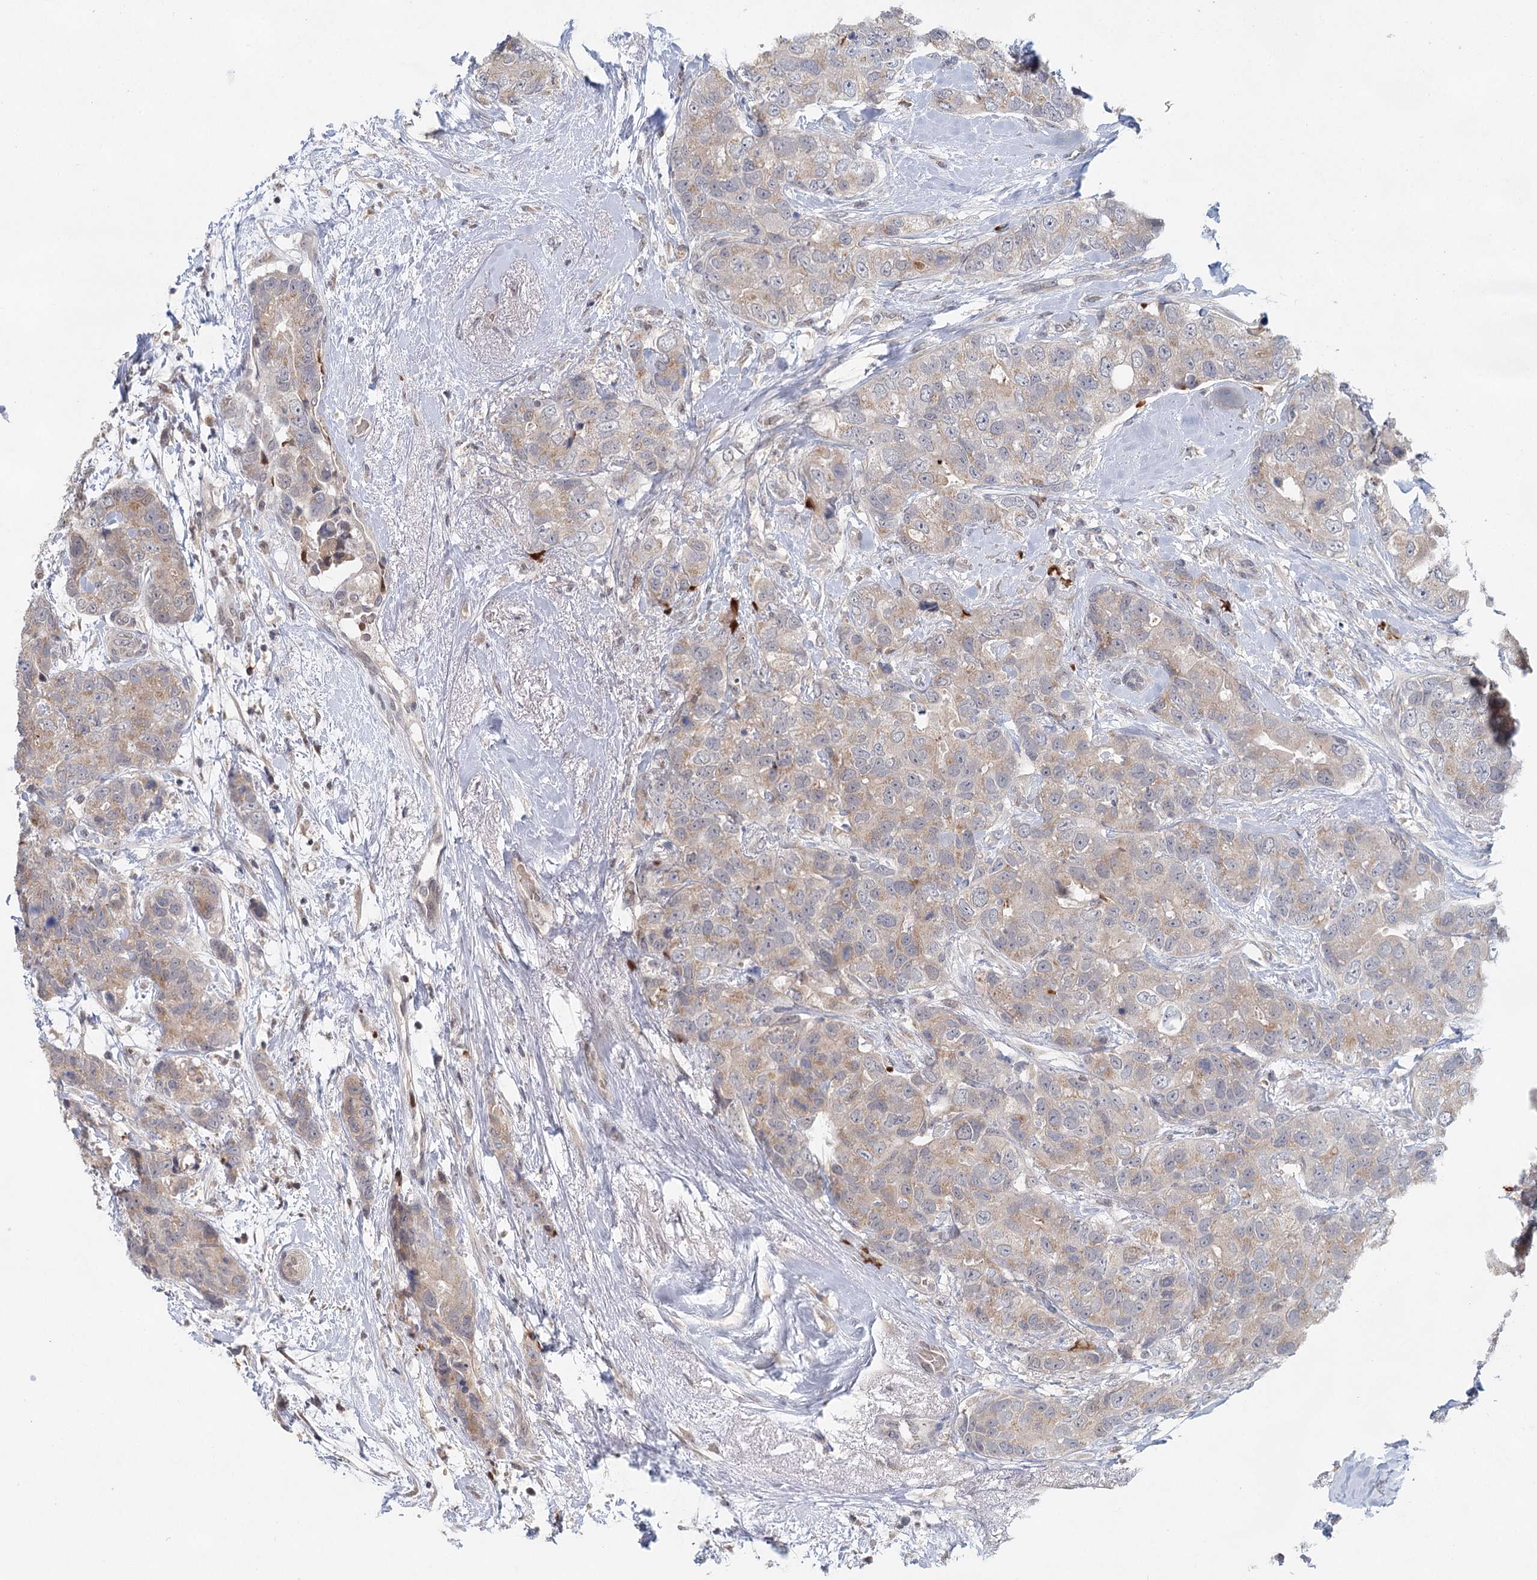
{"staining": {"intensity": "weak", "quantity": "25%-75%", "location": "cytoplasmic/membranous"}, "tissue": "breast cancer", "cell_type": "Tumor cells", "image_type": "cancer", "snomed": [{"axis": "morphology", "description": "Duct carcinoma"}, {"axis": "topography", "description": "Breast"}], "caption": "IHC of breast cancer (infiltrating ductal carcinoma) shows low levels of weak cytoplasmic/membranous expression in approximately 25%-75% of tumor cells. The staining was performed using DAB to visualize the protein expression in brown, while the nuclei were stained in blue with hematoxylin (Magnification: 20x).", "gene": "BLTP1", "patient": {"sex": "female", "age": 62}}